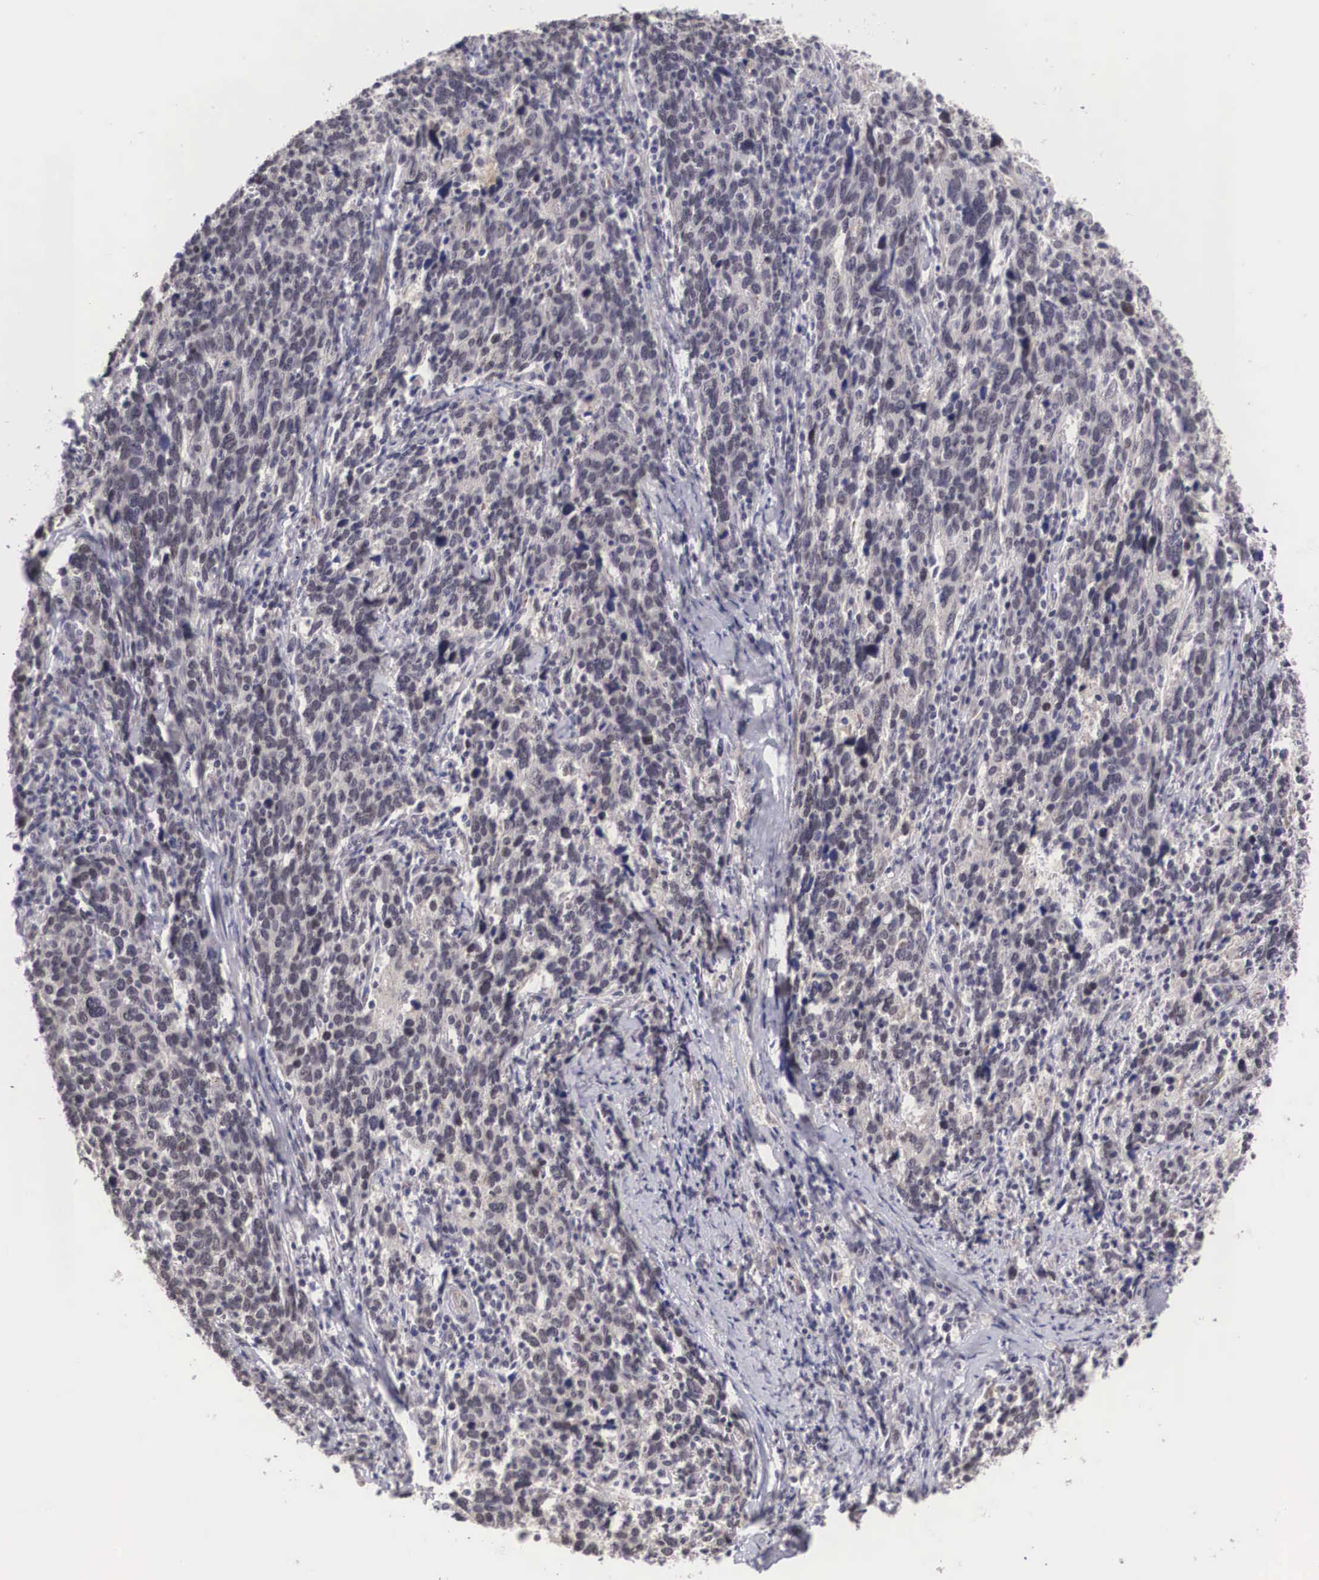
{"staining": {"intensity": "negative", "quantity": "none", "location": "none"}, "tissue": "cervical cancer", "cell_type": "Tumor cells", "image_type": "cancer", "snomed": [{"axis": "morphology", "description": "Squamous cell carcinoma, NOS"}, {"axis": "topography", "description": "Cervix"}], "caption": "This is an IHC photomicrograph of cervical cancer (squamous cell carcinoma). There is no positivity in tumor cells.", "gene": "MORC2", "patient": {"sex": "female", "age": 41}}